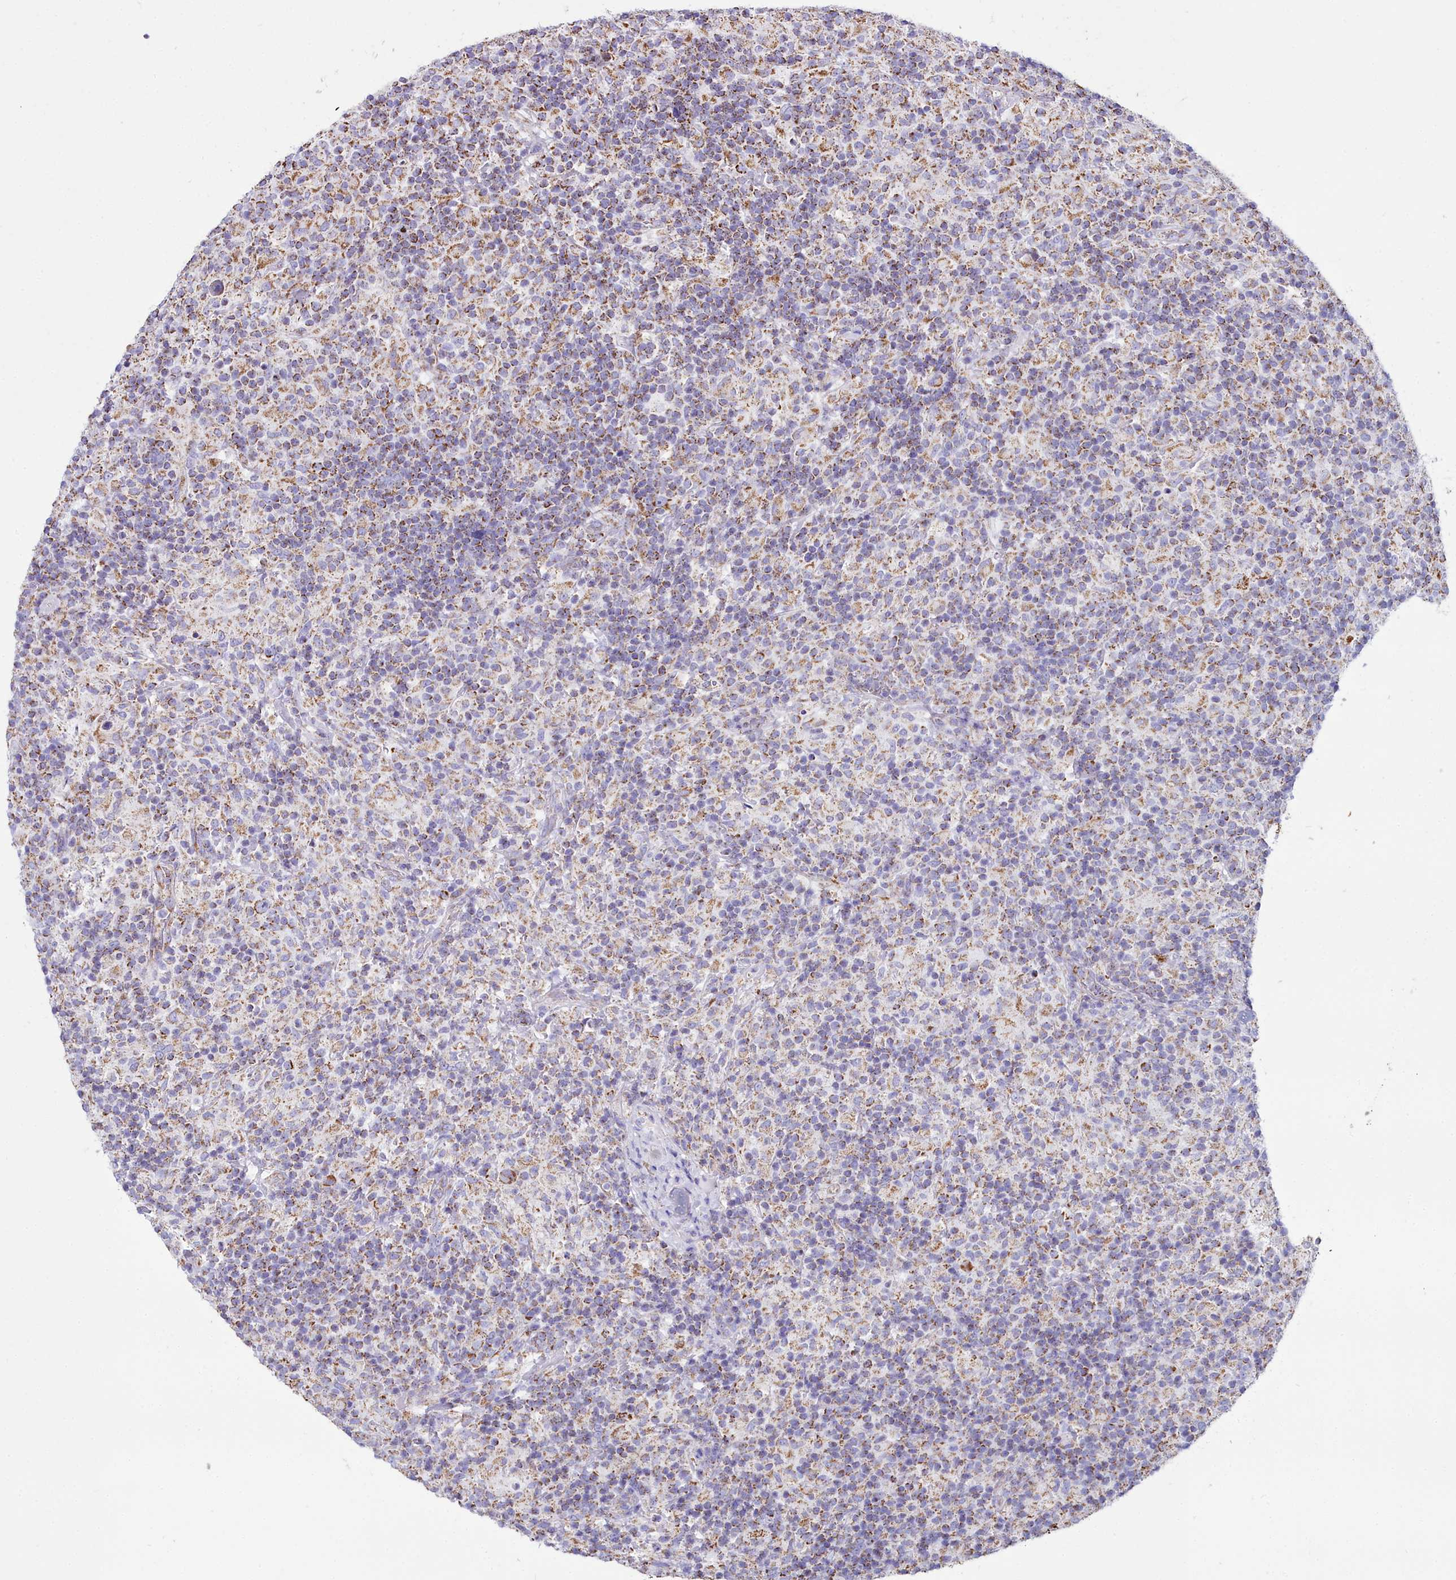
{"staining": {"intensity": "moderate", "quantity": ">75%", "location": "cytoplasmic/membranous"}, "tissue": "lymphoma", "cell_type": "Tumor cells", "image_type": "cancer", "snomed": [{"axis": "morphology", "description": "Hodgkin's disease, NOS"}, {"axis": "topography", "description": "Lymph node"}], "caption": "Immunohistochemical staining of human Hodgkin's disease displays medium levels of moderate cytoplasmic/membranous expression in about >75% of tumor cells. The staining was performed using DAB (3,3'-diaminobenzidine), with brown indicating positive protein expression. Nuclei are stained blue with hematoxylin.", "gene": "WDFY3", "patient": {"sex": "male", "age": 70}}